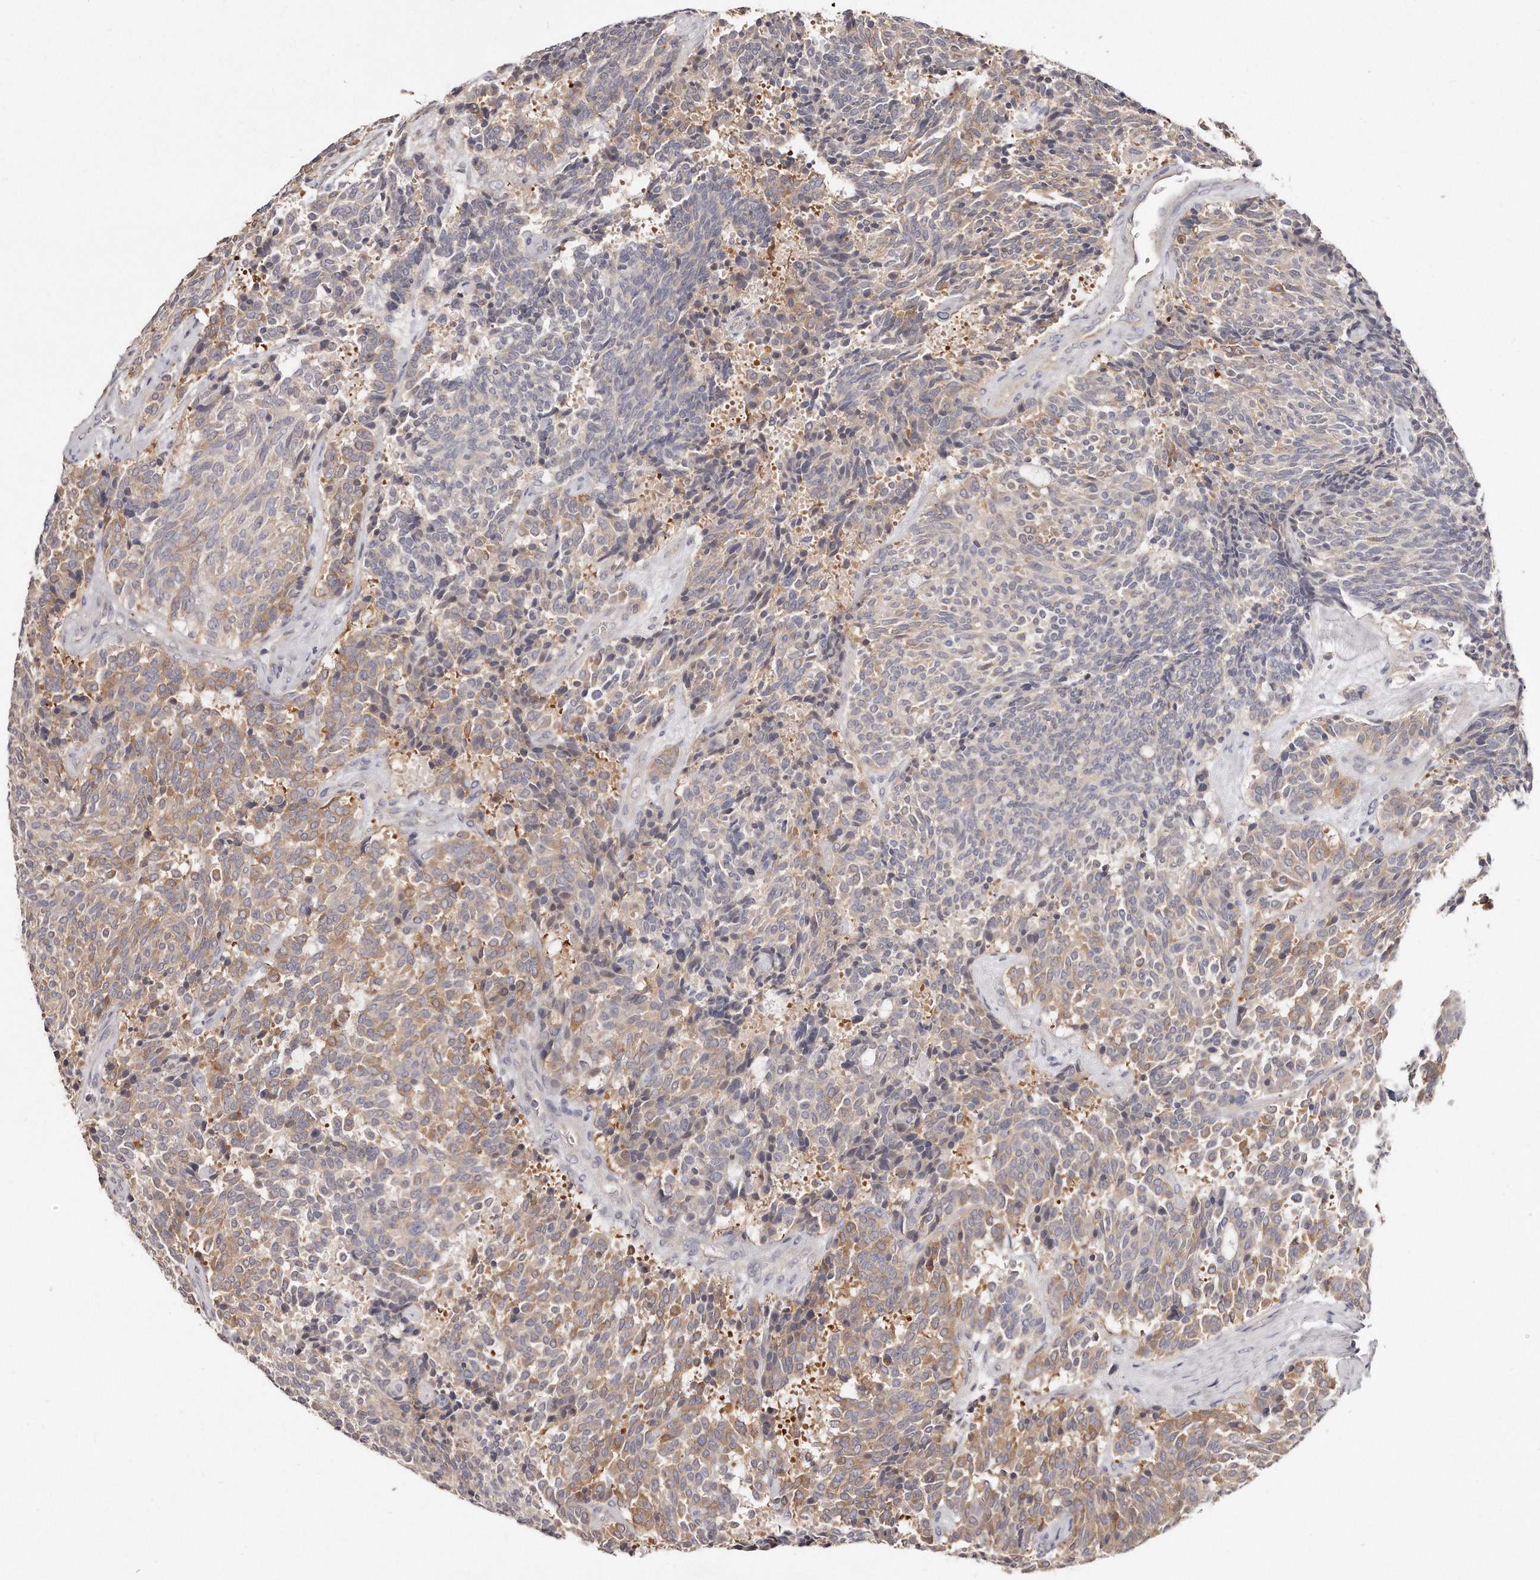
{"staining": {"intensity": "moderate", "quantity": "<25%", "location": "cytoplasmic/membranous"}, "tissue": "carcinoid", "cell_type": "Tumor cells", "image_type": "cancer", "snomed": [{"axis": "morphology", "description": "Carcinoid, malignant, NOS"}, {"axis": "topography", "description": "Pancreas"}], "caption": "Carcinoid was stained to show a protein in brown. There is low levels of moderate cytoplasmic/membranous staining in approximately <25% of tumor cells. (DAB (3,3'-diaminobenzidine) = brown stain, brightfield microscopy at high magnification).", "gene": "TTLL4", "patient": {"sex": "female", "age": 54}}